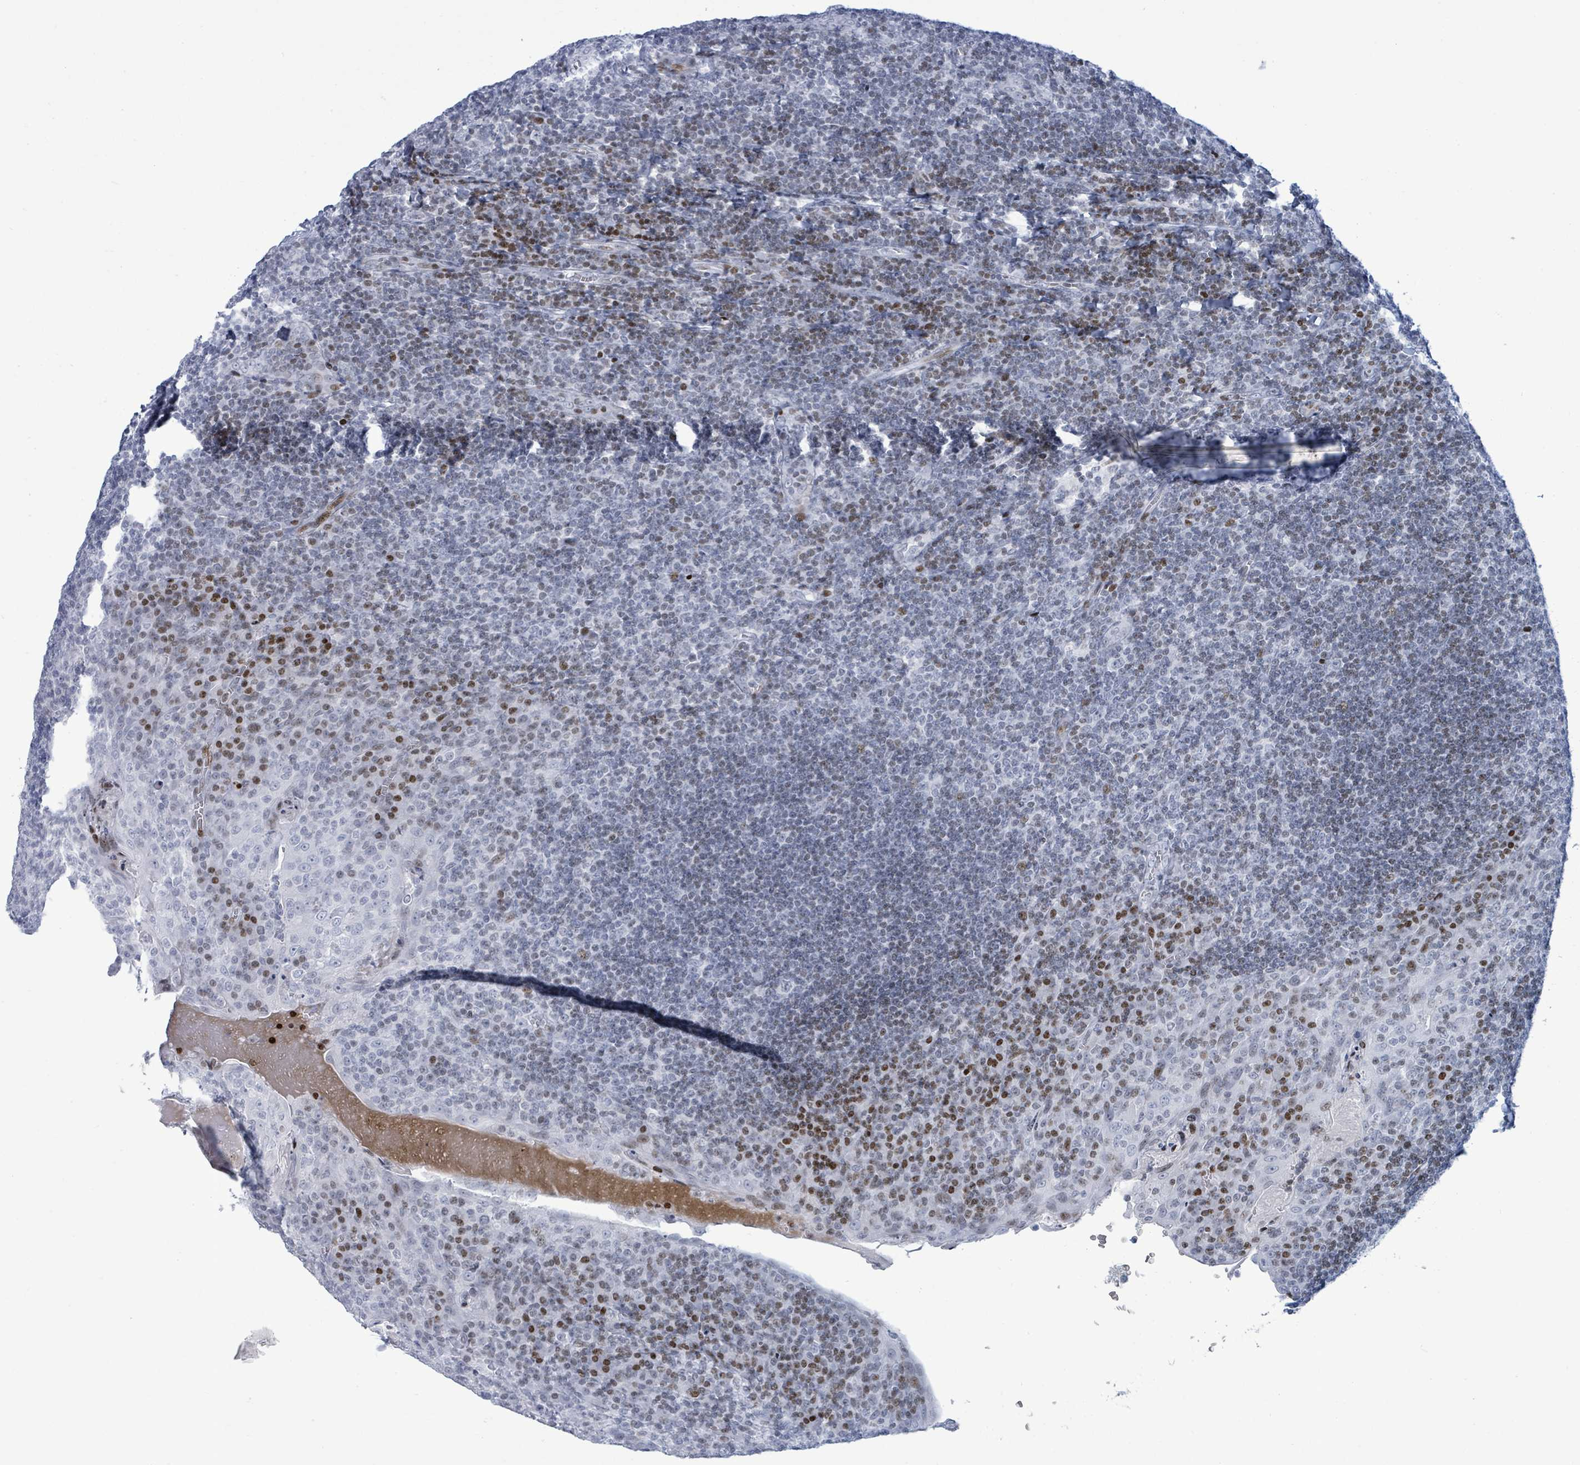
{"staining": {"intensity": "negative", "quantity": "none", "location": "none"}, "tissue": "tonsil", "cell_type": "Germinal center cells", "image_type": "normal", "snomed": [{"axis": "morphology", "description": "Normal tissue, NOS"}, {"axis": "topography", "description": "Tonsil"}], "caption": "This is a micrograph of IHC staining of normal tonsil, which shows no expression in germinal center cells. Brightfield microscopy of immunohistochemistry stained with DAB (brown) and hematoxylin (blue), captured at high magnification.", "gene": "MALL", "patient": {"sex": "male", "age": 17}}